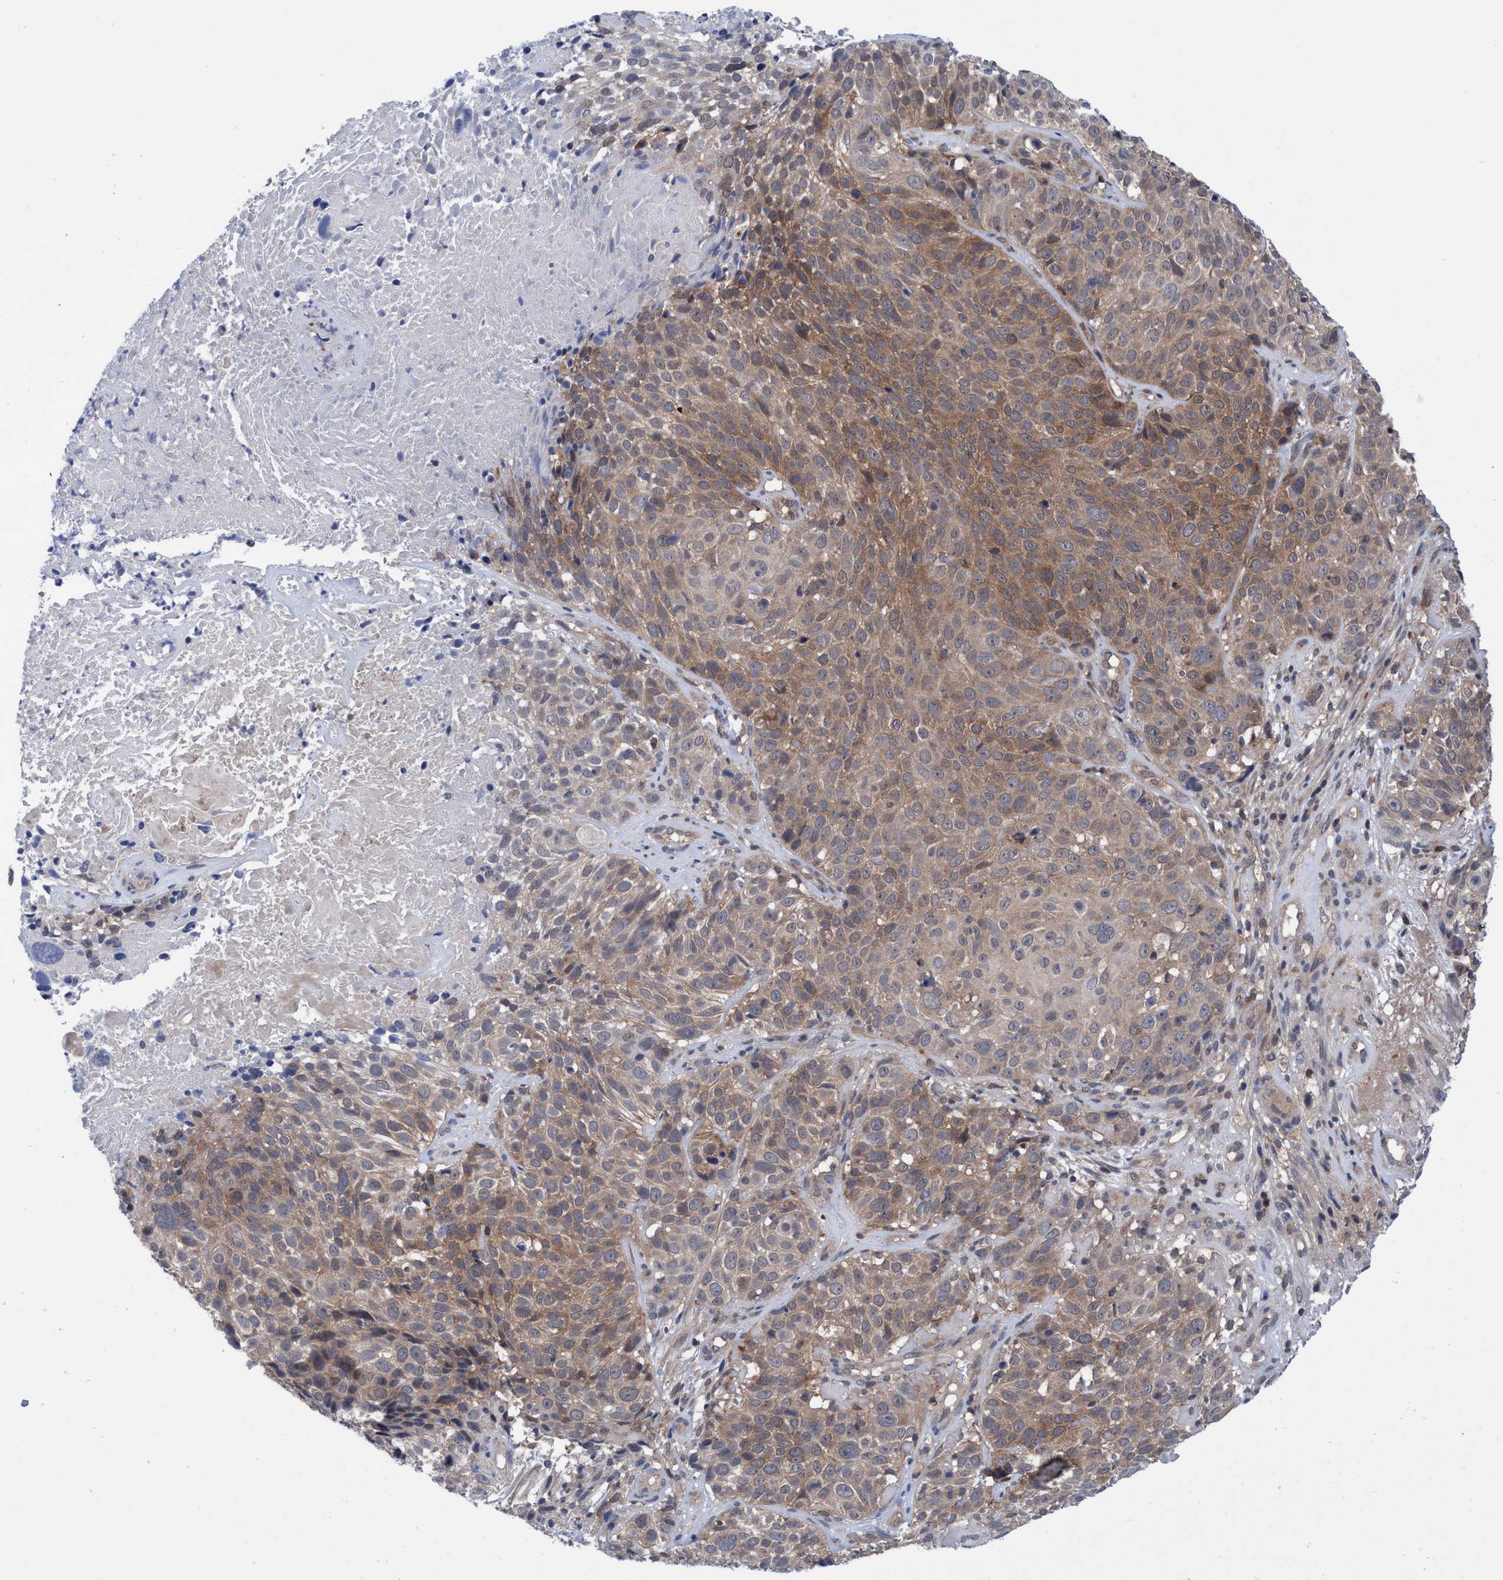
{"staining": {"intensity": "moderate", "quantity": ">75%", "location": "cytoplasmic/membranous"}, "tissue": "cervical cancer", "cell_type": "Tumor cells", "image_type": "cancer", "snomed": [{"axis": "morphology", "description": "Squamous cell carcinoma, NOS"}, {"axis": "topography", "description": "Cervix"}], "caption": "DAB (3,3'-diaminobenzidine) immunohistochemical staining of cervical cancer exhibits moderate cytoplasmic/membranous protein expression in about >75% of tumor cells.", "gene": "GLOD4", "patient": {"sex": "female", "age": 74}}